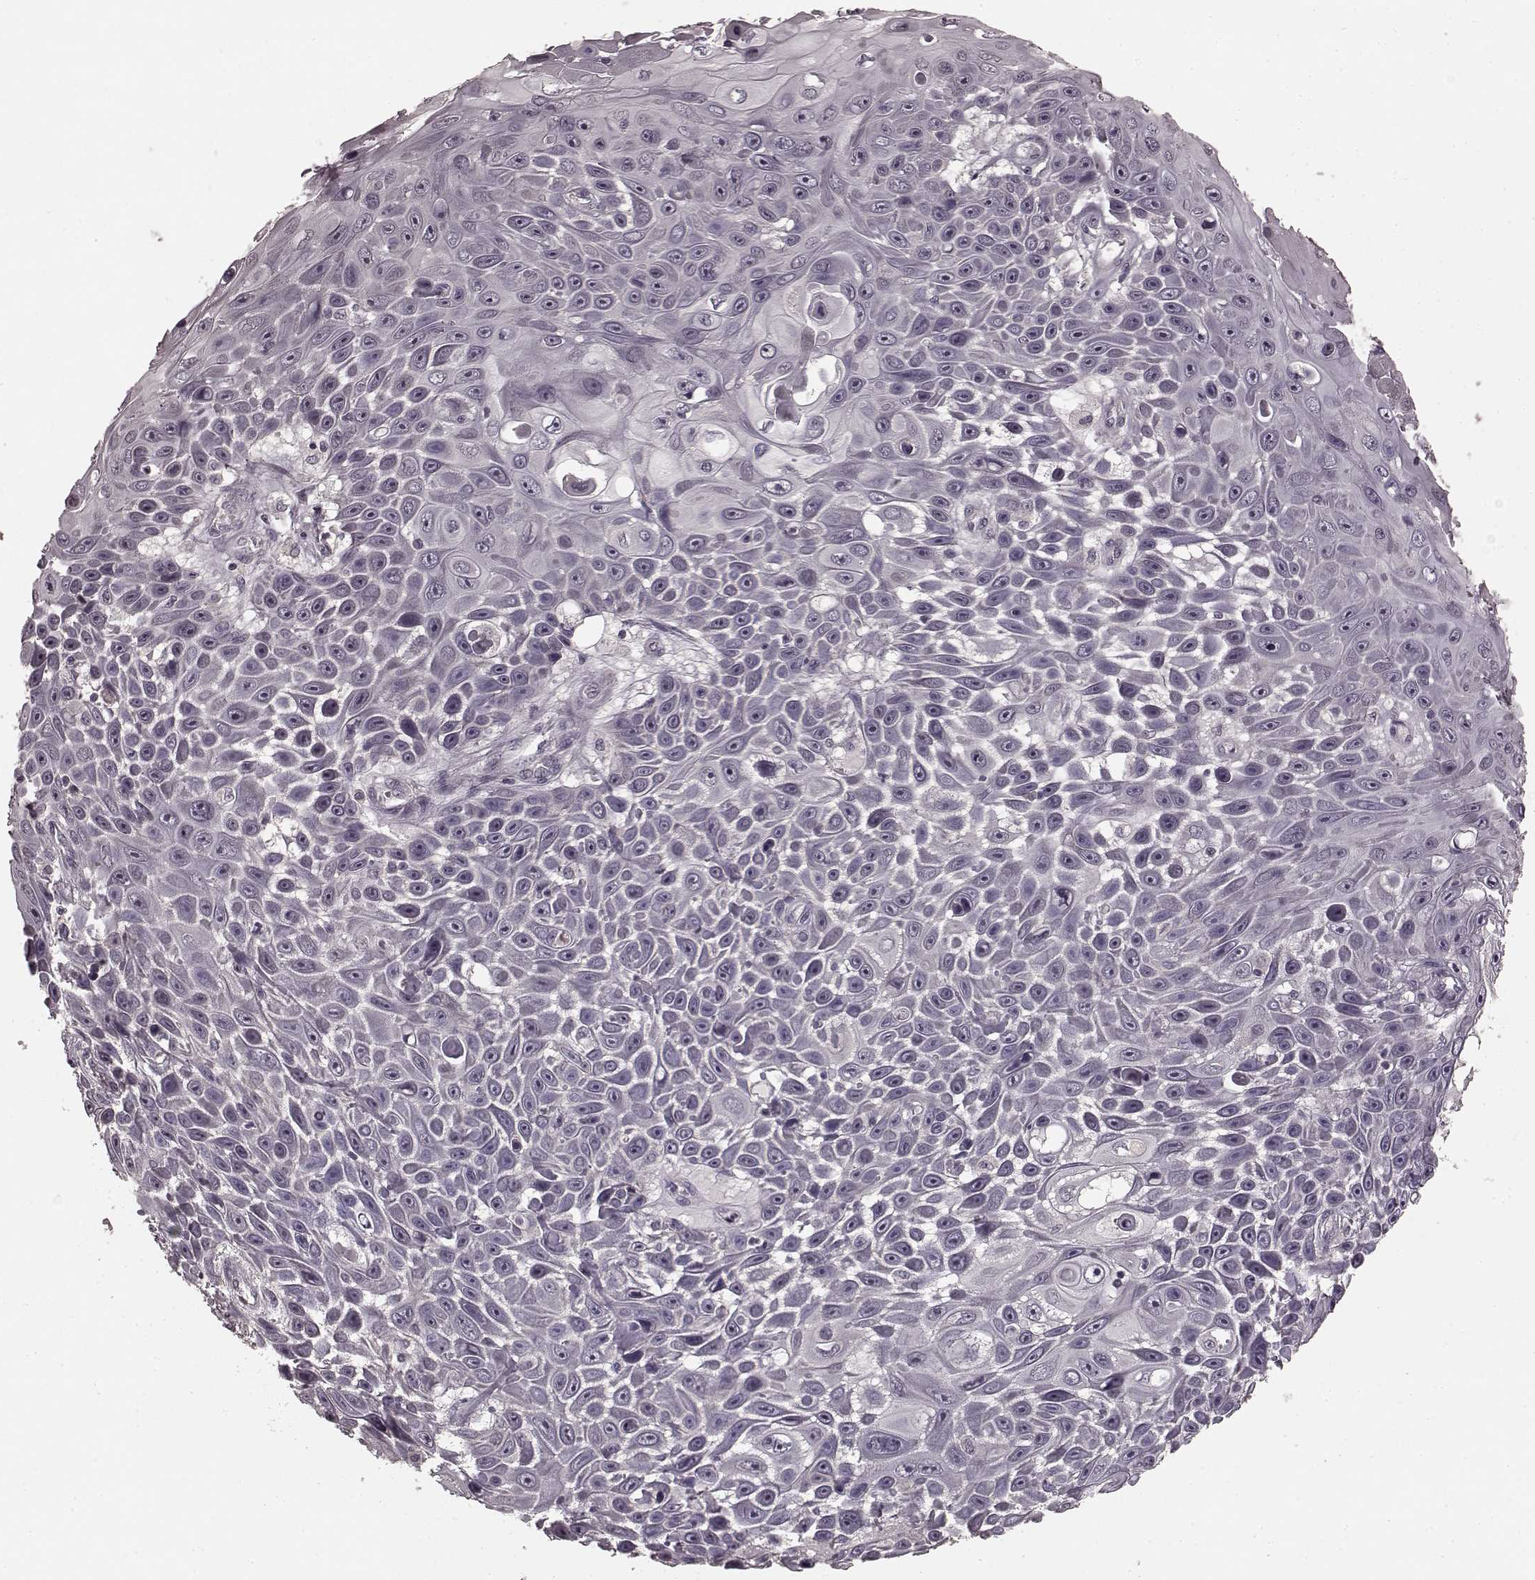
{"staining": {"intensity": "negative", "quantity": "none", "location": "none"}, "tissue": "skin cancer", "cell_type": "Tumor cells", "image_type": "cancer", "snomed": [{"axis": "morphology", "description": "Squamous cell carcinoma, NOS"}, {"axis": "topography", "description": "Skin"}], "caption": "DAB (3,3'-diaminobenzidine) immunohistochemical staining of human squamous cell carcinoma (skin) displays no significant staining in tumor cells.", "gene": "PRKCE", "patient": {"sex": "male", "age": 82}}